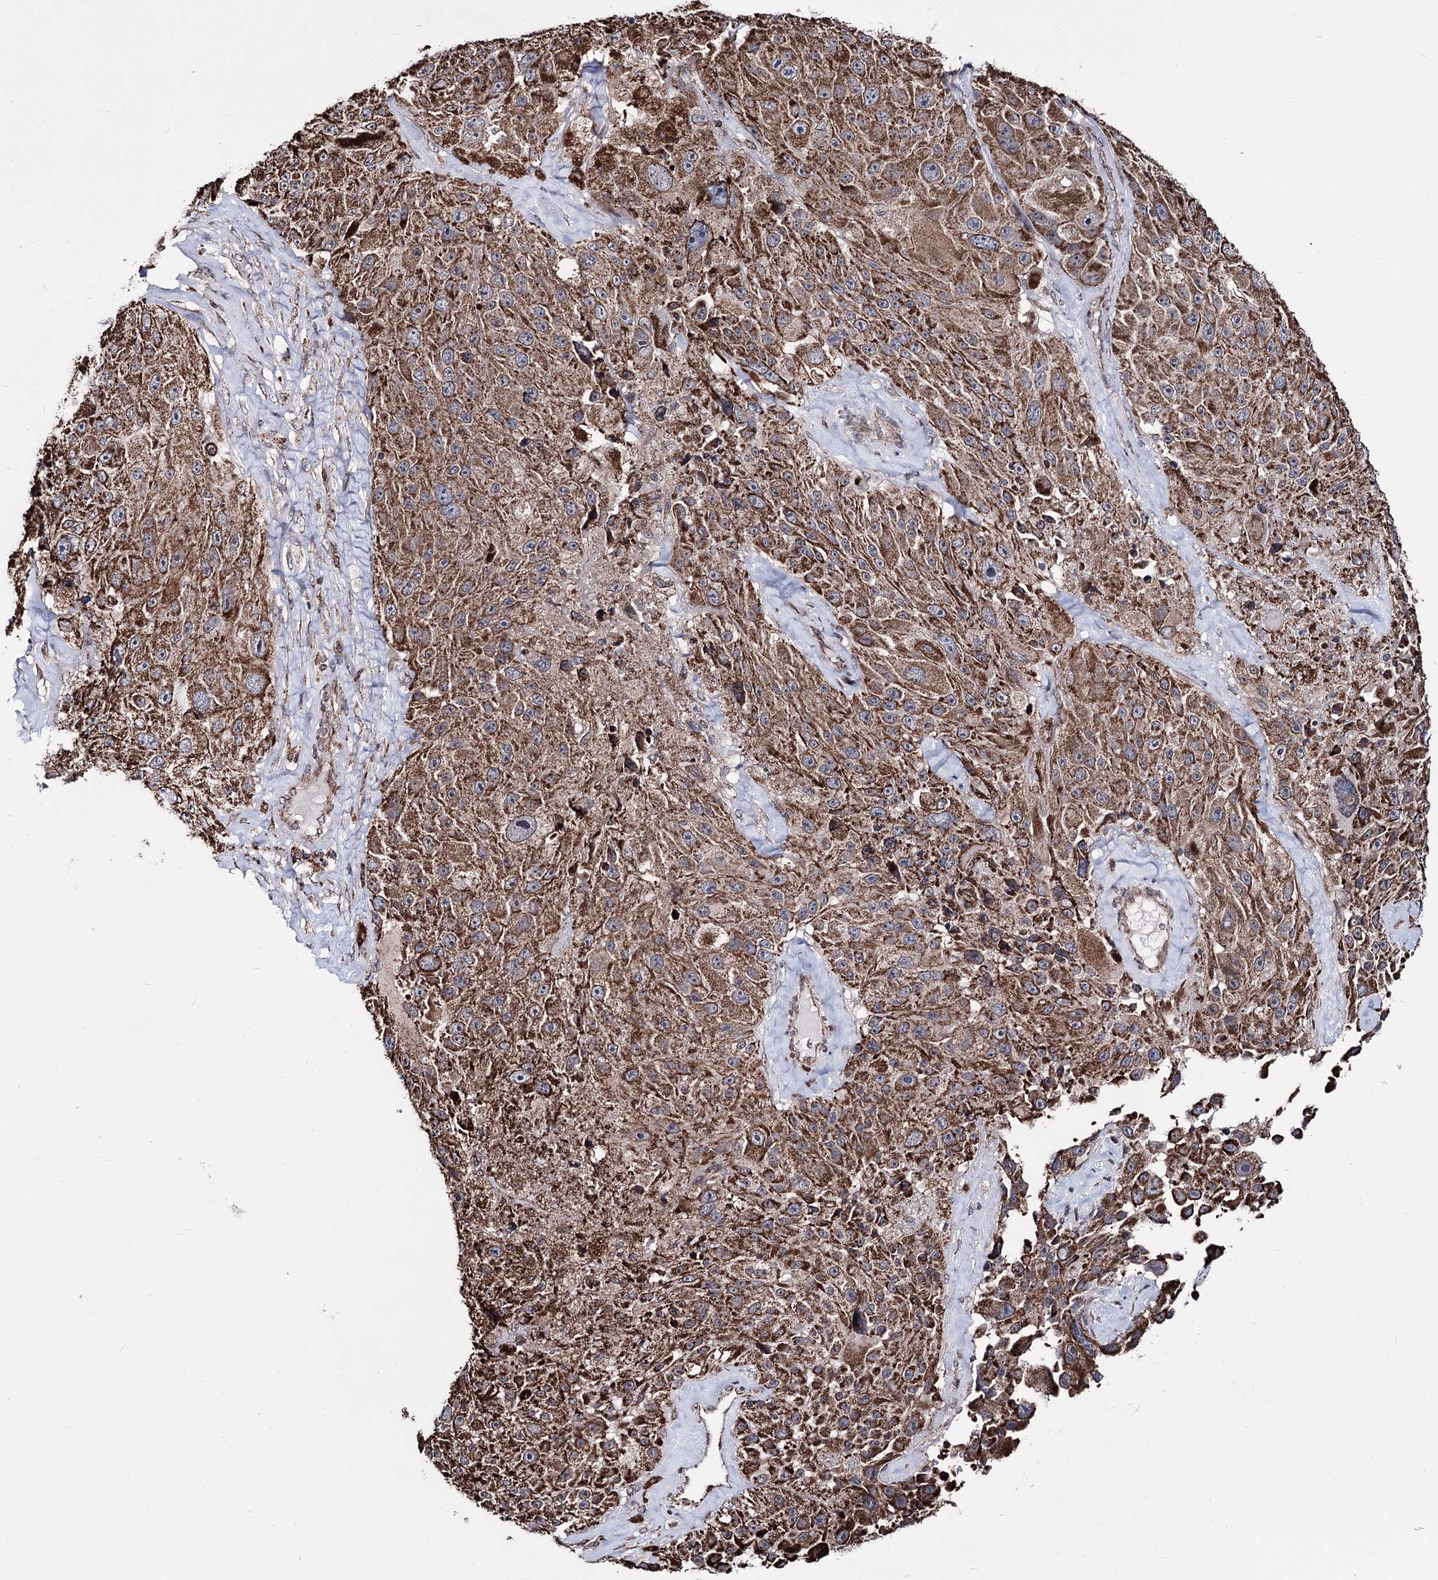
{"staining": {"intensity": "moderate", "quantity": ">75%", "location": "cytoplasmic/membranous"}, "tissue": "melanoma", "cell_type": "Tumor cells", "image_type": "cancer", "snomed": [{"axis": "morphology", "description": "Malignant melanoma, Metastatic site"}, {"axis": "topography", "description": "Lymph node"}], "caption": "IHC histopathology image of neoplastic tissue: human melanoma stained using immunohistochemistry reveals medium levels of moderate protein expression localized specifically in the cytoplasmic/membranous of tumor cells, appearing as a cytoplasmic/membranous brown color.", "gene": "CREB3L4", "patient": {"sex": "male", "age": 62}}